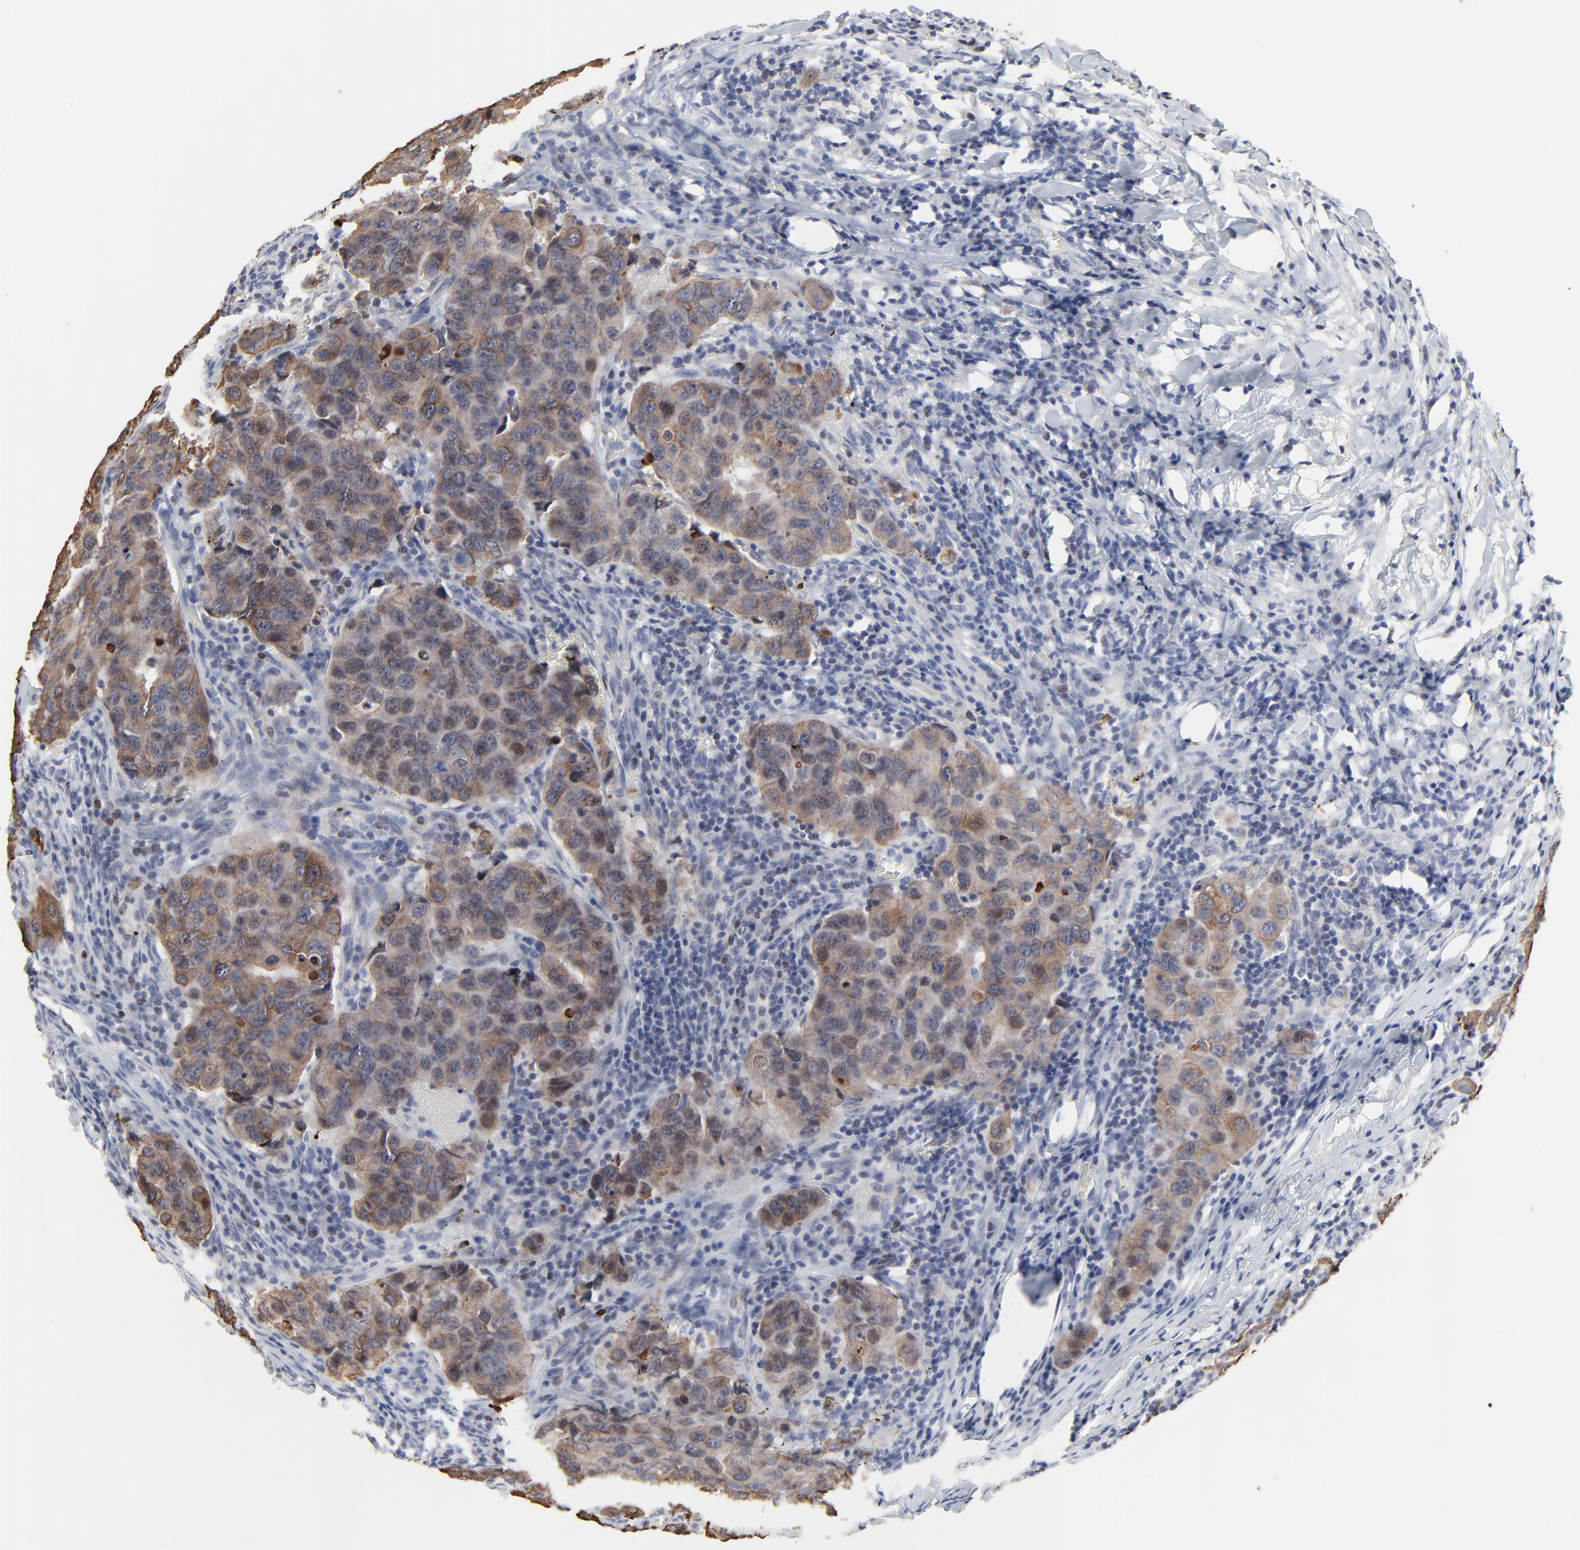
{"staining": {"intensity": "moderate", "quantity": ">75%", "location": "cytoplasmic/membranous"}, "tissue": "breast cancer", "cell_type": "Tumor cells", "image_type": "cancer", "snomed": [{"axis": "morphology", "description": "Duct carcinoma"}, {"axis": "topography", "description": "Breast"}], "caption": "There is medium levels of moderate cytoplasmic/membranous expression in tumor cells of breast cancer, as demonstrated by immunohistochemical staining (brown color).", "gene": "LNX1", "patient": {"sex": "female", "age": 54}}